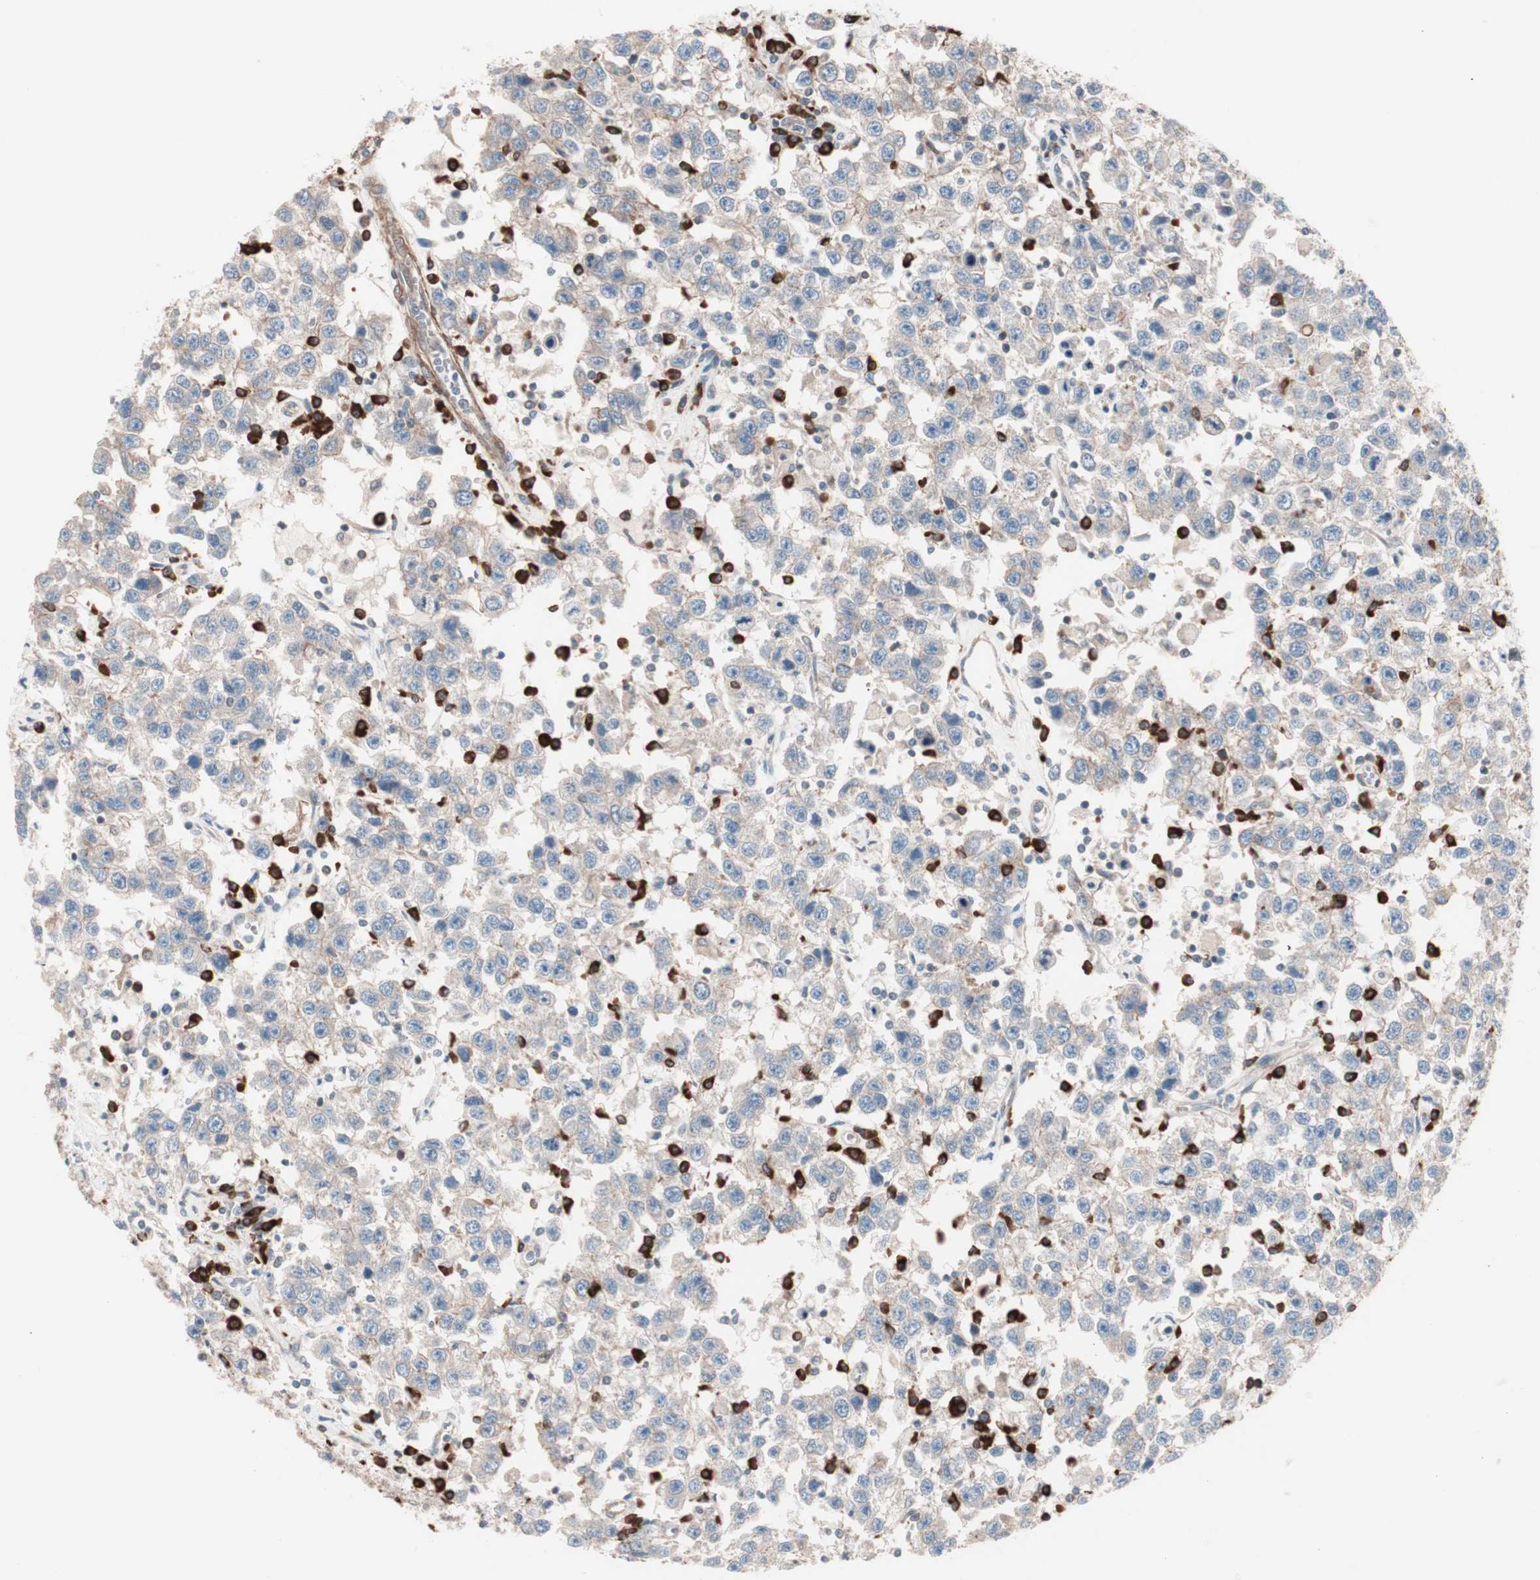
{"staining": {"intensity": "weak", "quantity": ">75%", "location": "cytoplasmic/membranous"}, "tissue": "testis cancer", "cell_type": "Tumor cells", "image_type": "cancer", "snomed": [{"axis": "morphology", "description": "Seminoma, NOS"}, {"axis": "topography", "description": "Testis"}], "caption": "Protein staining reveals weak cytoplasmic/membranous positivity in approximately >75% of tumor cells in testis cancer (seminoma).", "gene": "ALG5", "patient": {"sex": "male", "age": 41}}